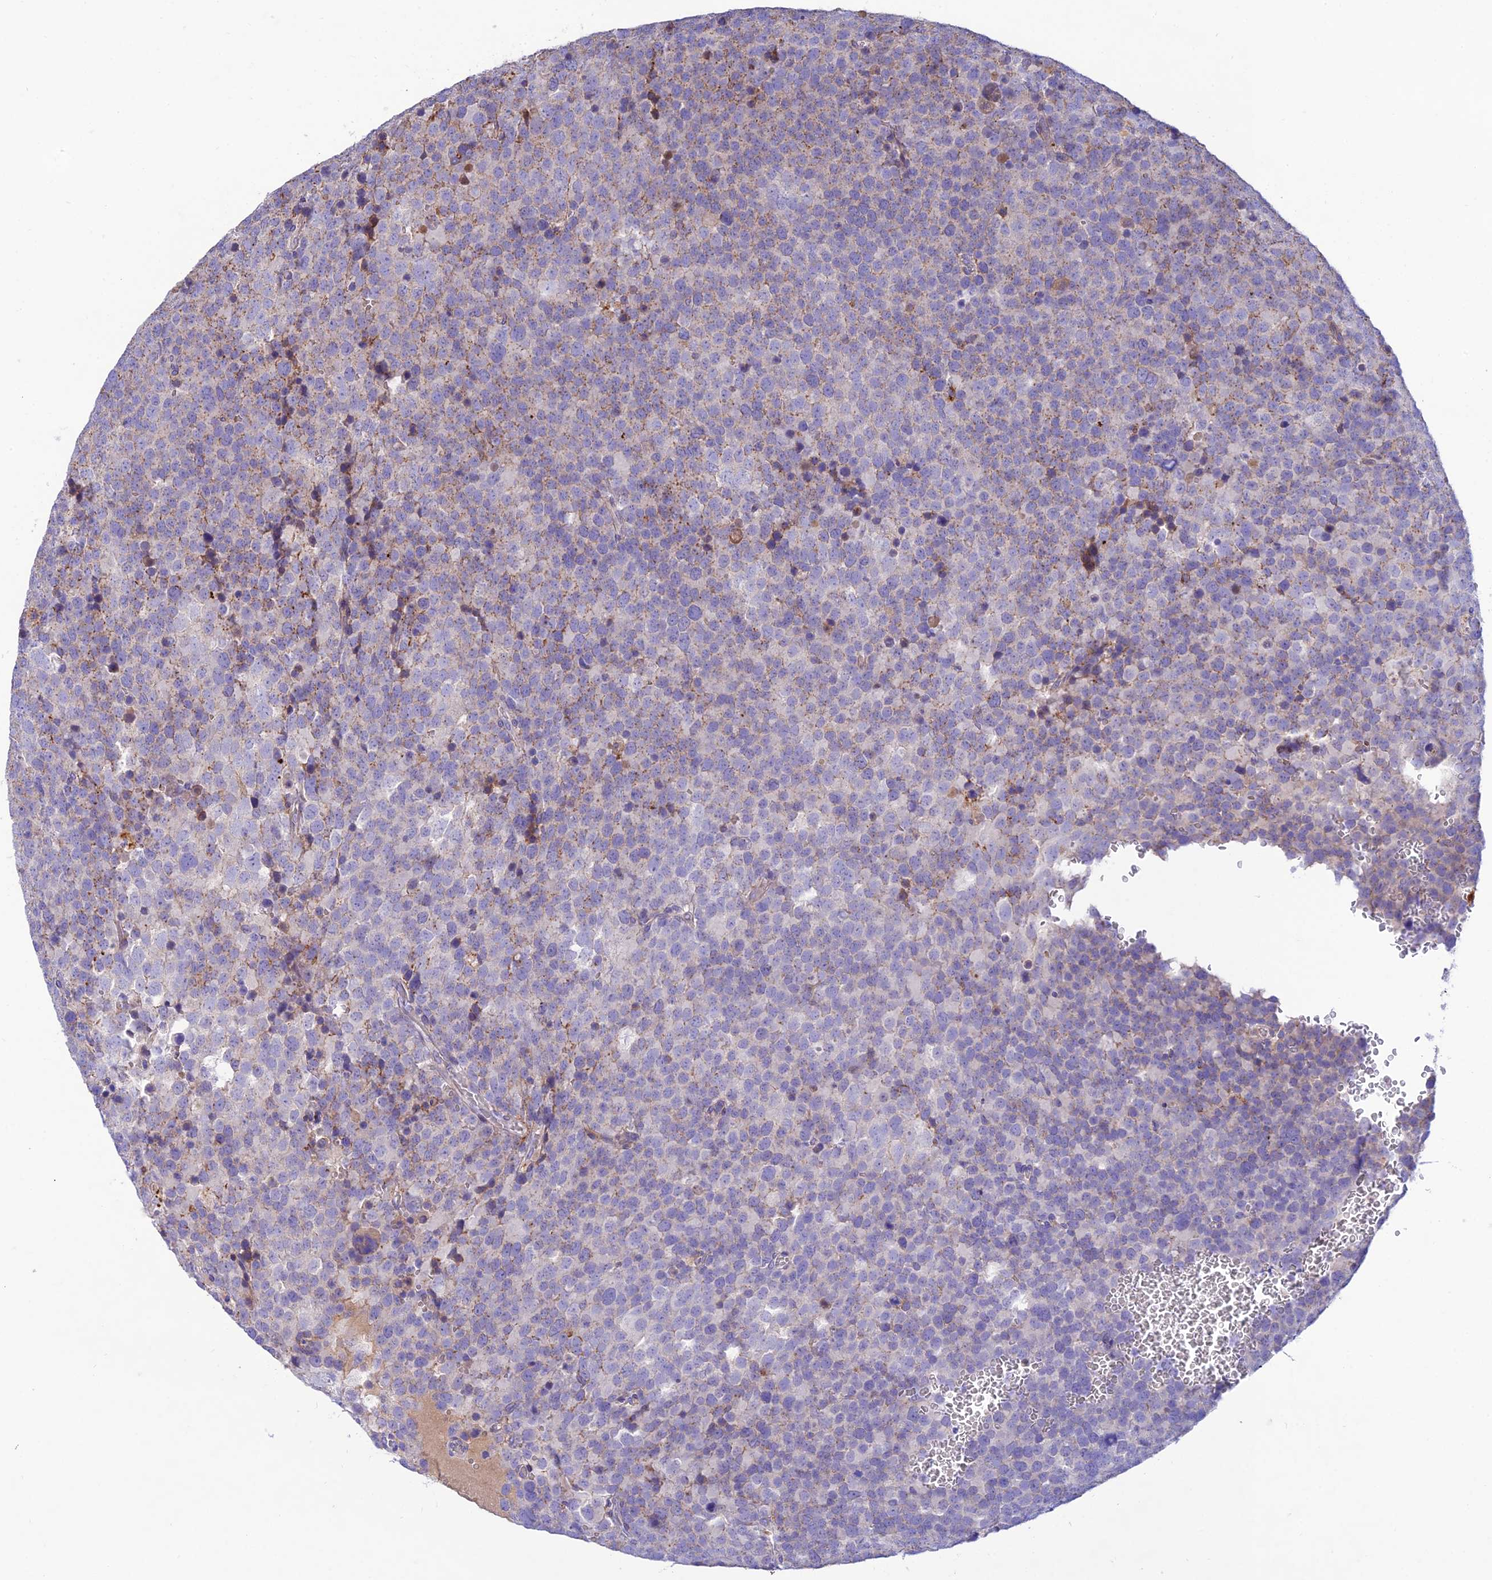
{"staining": {"intensity": "negative", "quantity": "none", "location": "none"}, "tissue": "testis cancer", "cell_type": "Tumor cells", "image_type": "cancer", "snomed": [{"axis": "morphology", "description": "Seminoma, NOS"}, {"axis": "topography", "description": "Testis"}], "caption": "This is a micrograph of immunohistochemistry (IHC) staining of testis cancer, which shows no positivity in tumor cells. (Brightfield microscopy of DAB (3,3'-diaminobenzidine) immunohistochemistry (IHC) at high magnification).", "gene": "CCDC157", "patient": {"sex": "male", "age": 71}}